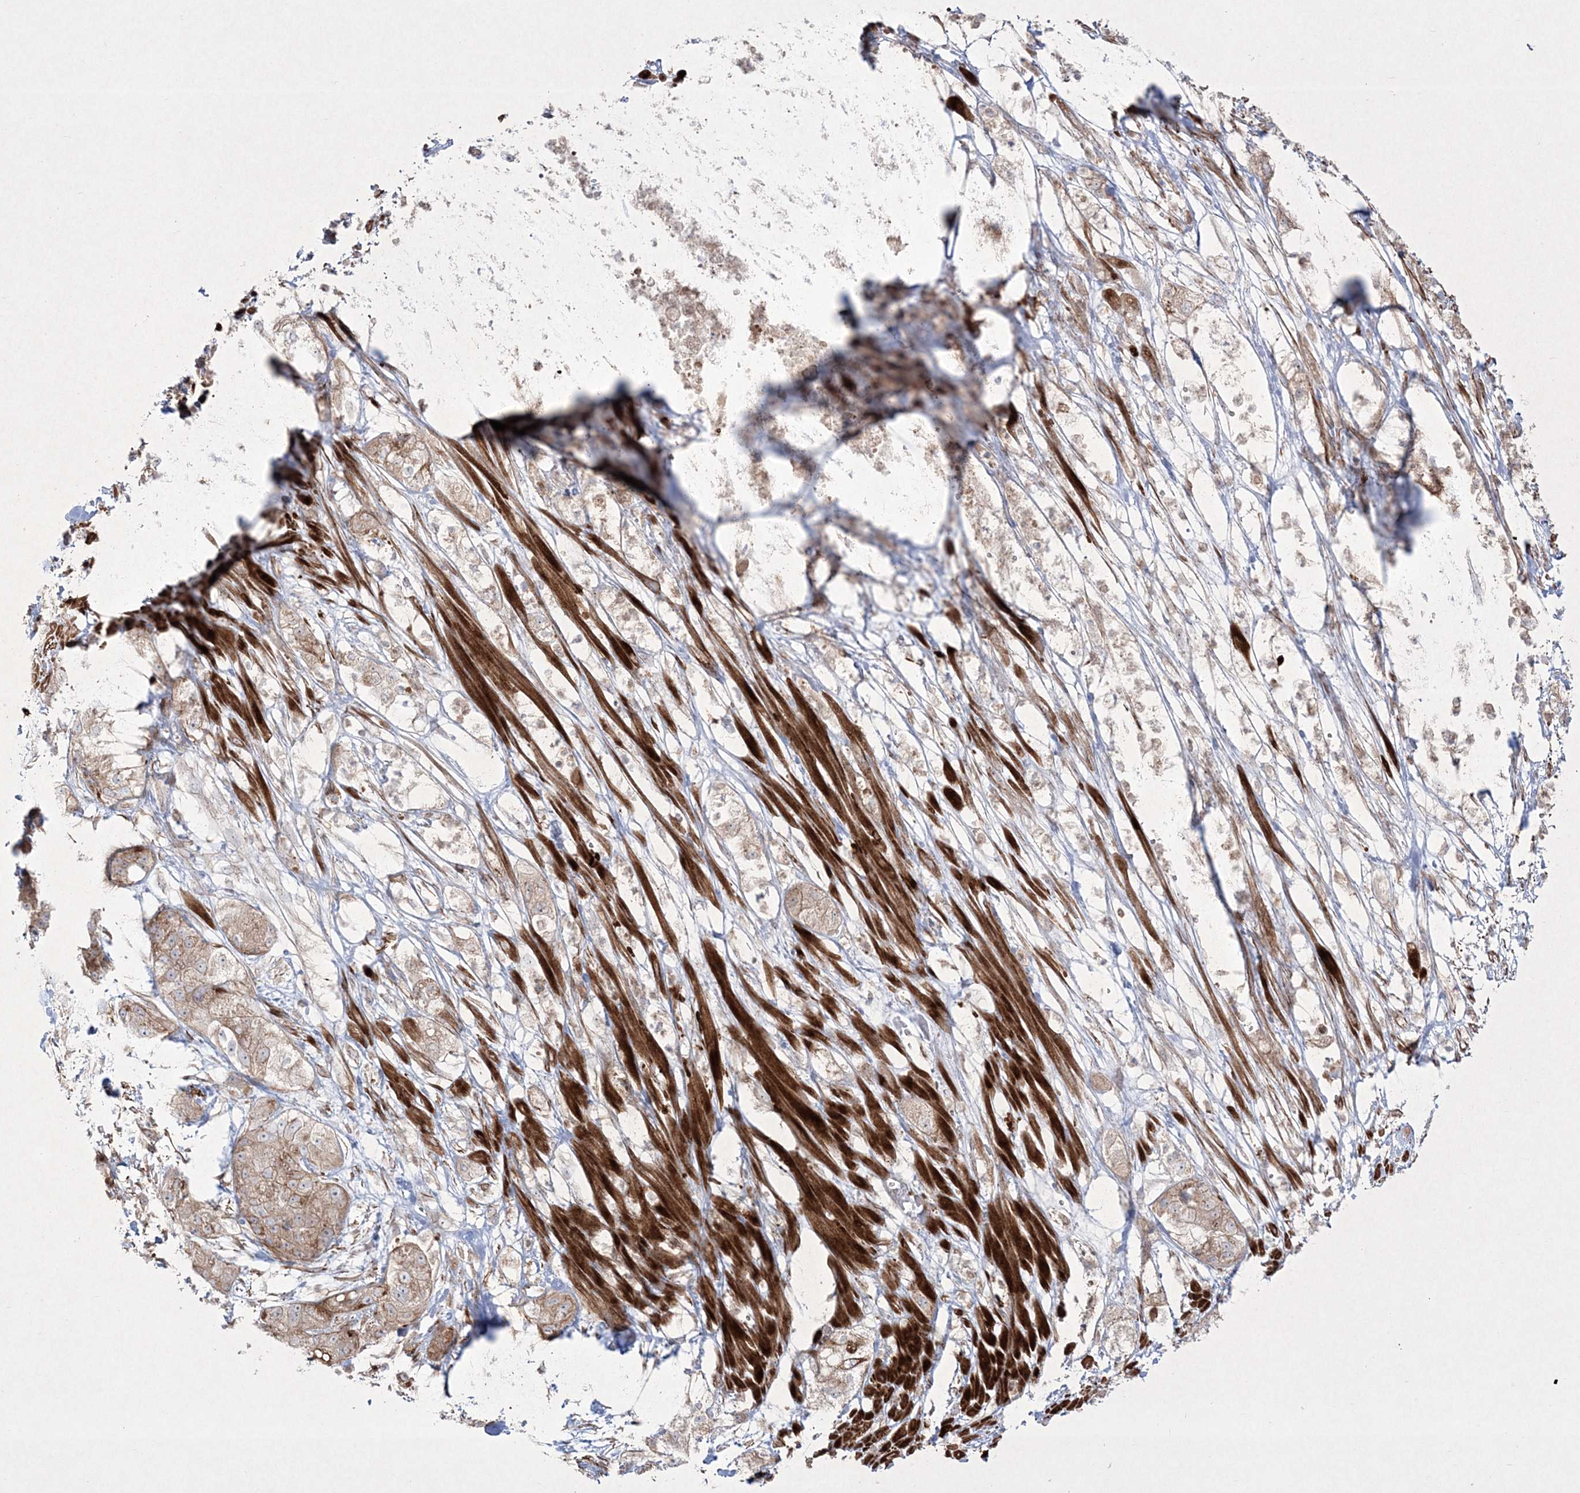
{"staining": {"intensity": "moderate", "quantity": ">75%", "location": "cytoplasmic/membranous"}, "tissue": "pancreatic cancer", "cell_type": "Tumor cells", "image_type": "cancer", "snomed": [{"axis": "morphology", "description": "Adenocarcinoma, NOS"}, {"axis": "topography", "description": "Pancreas"}], "caption": "Human adenocarcinoma (pancreatic) stained for a protein (brown) demonstrates moderate cytoplasmic/membranous positive expression in approximately >75% of tumor cells.", "gene": "RICTOR", "patient": {"sex": "female", "age": 78}}